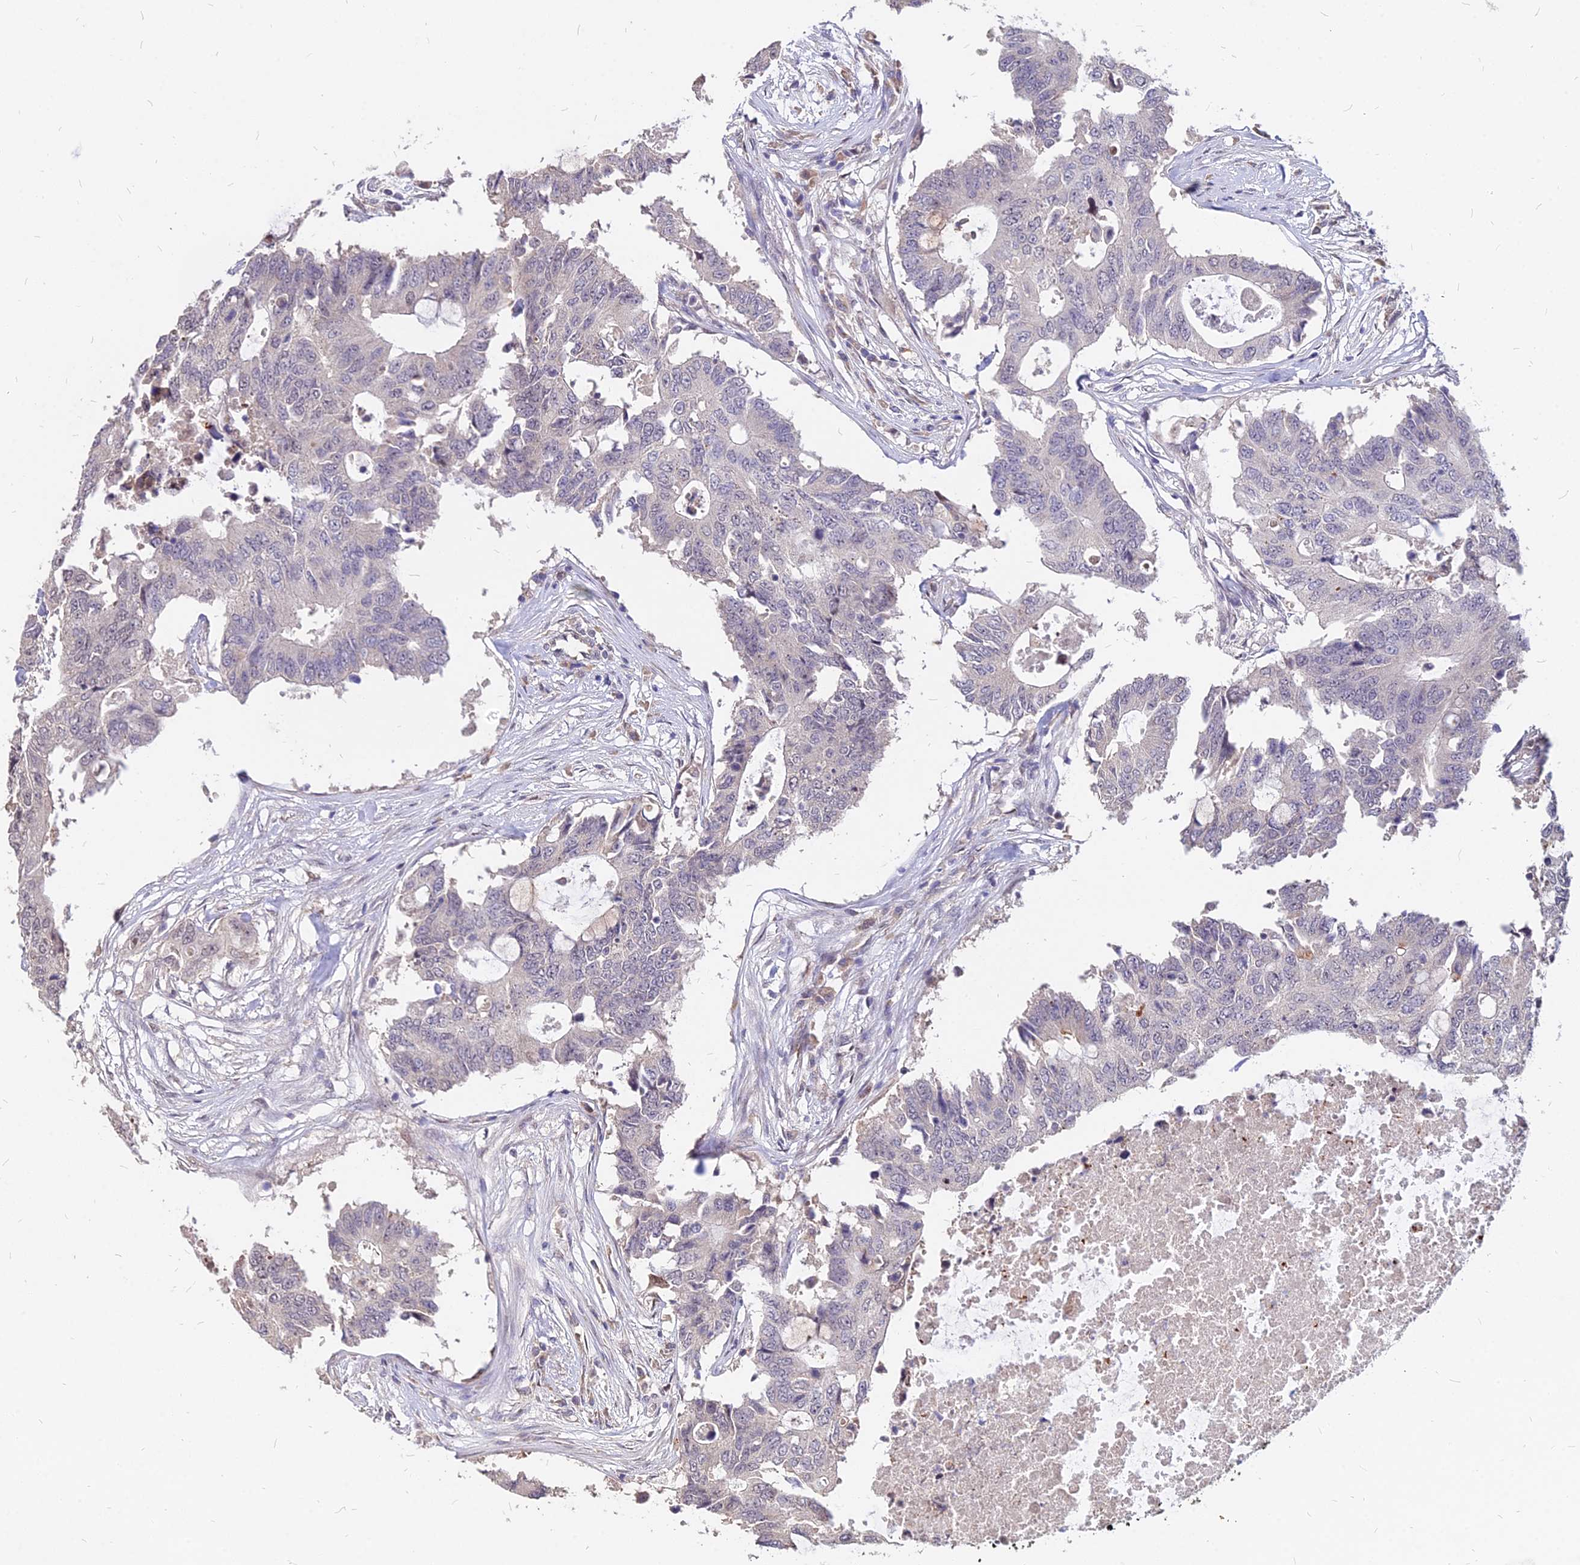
{"staining": {"intensity": "negative", "quantity": "none", "location": "none"}, "tissue": "colorectal cancer", "cell_type": "Tumor cells", "image_type": "cancer", "snomed": [{"axis": "morphology", "description": "Adenocarcinoma, NOS"}, {"axis": "topography", "description": "Colon"}], "caption": "This histopathology image is of colorectal cancer (adenocarcinoma) stained with immunohistochemistry to label a protein in brown with the nuclei are counter-stained blue. There is no expression in tumor cells.", "gene": "C11orf68", "patient": {"sex": "male", "age": 71}}